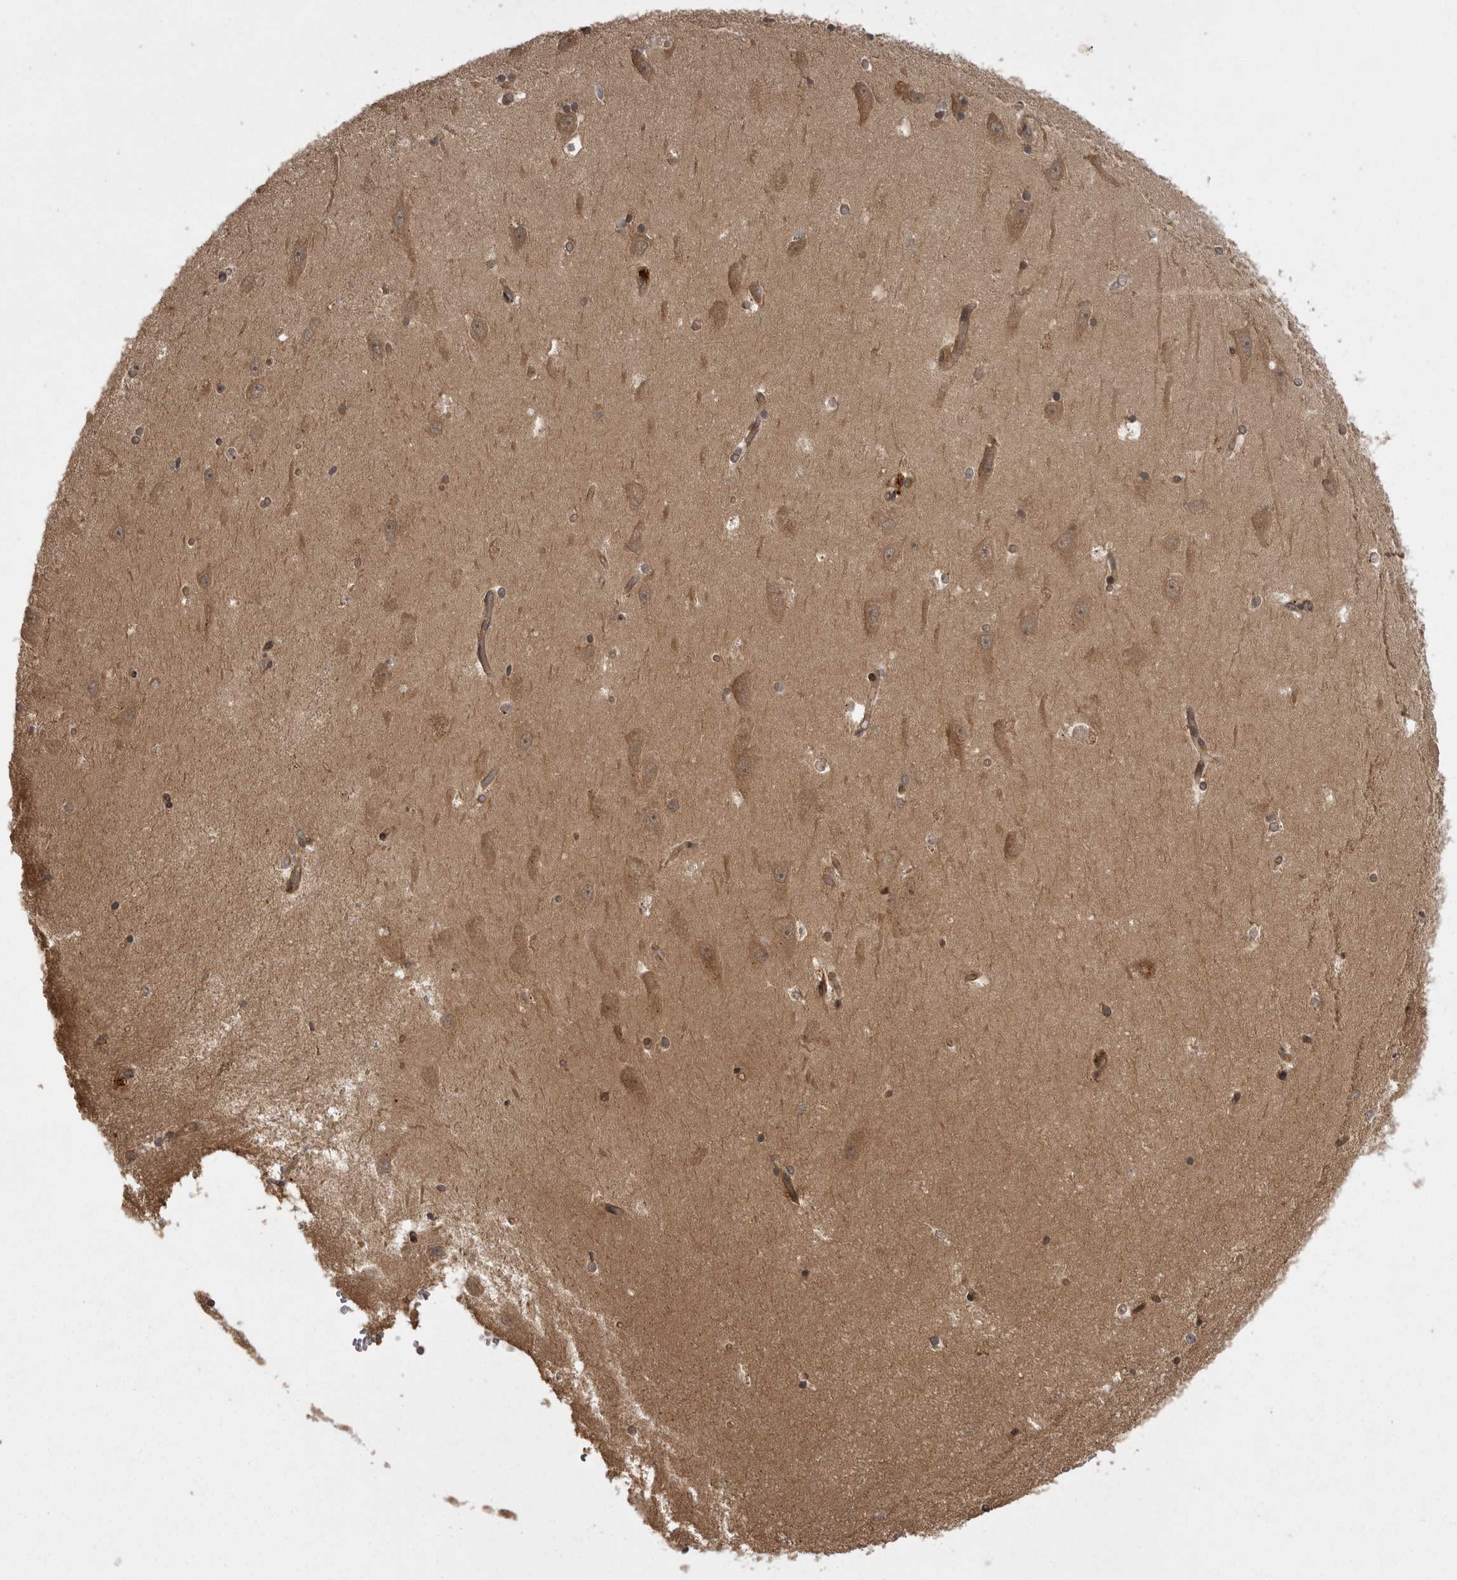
{"staining": {"intensity": "weak", "quantity": "25%-75%", "location": "cytoplasmic/membranous"}, "tissue": "hippocampus", "cell_type": "Glial cells", "image_type": "normal", "snomed": [{"axis": "morphology", "description": "Normal tissue, NOS"}, {"axis": "topography", "description": "Hippocampus"}], "caption": "Benign hippocampus shows weak cytoplasmic/membranous positivity in approximately 25%-75% of glial cells The protein of interest is stained brown, and the nuclei are stained in blue (DAB (3,3'-diaminobenzidine) IHC with brightfield microscopy, high magnification)..", "gene": "STK24", "patient": {"sex": "male", "age": 45}}